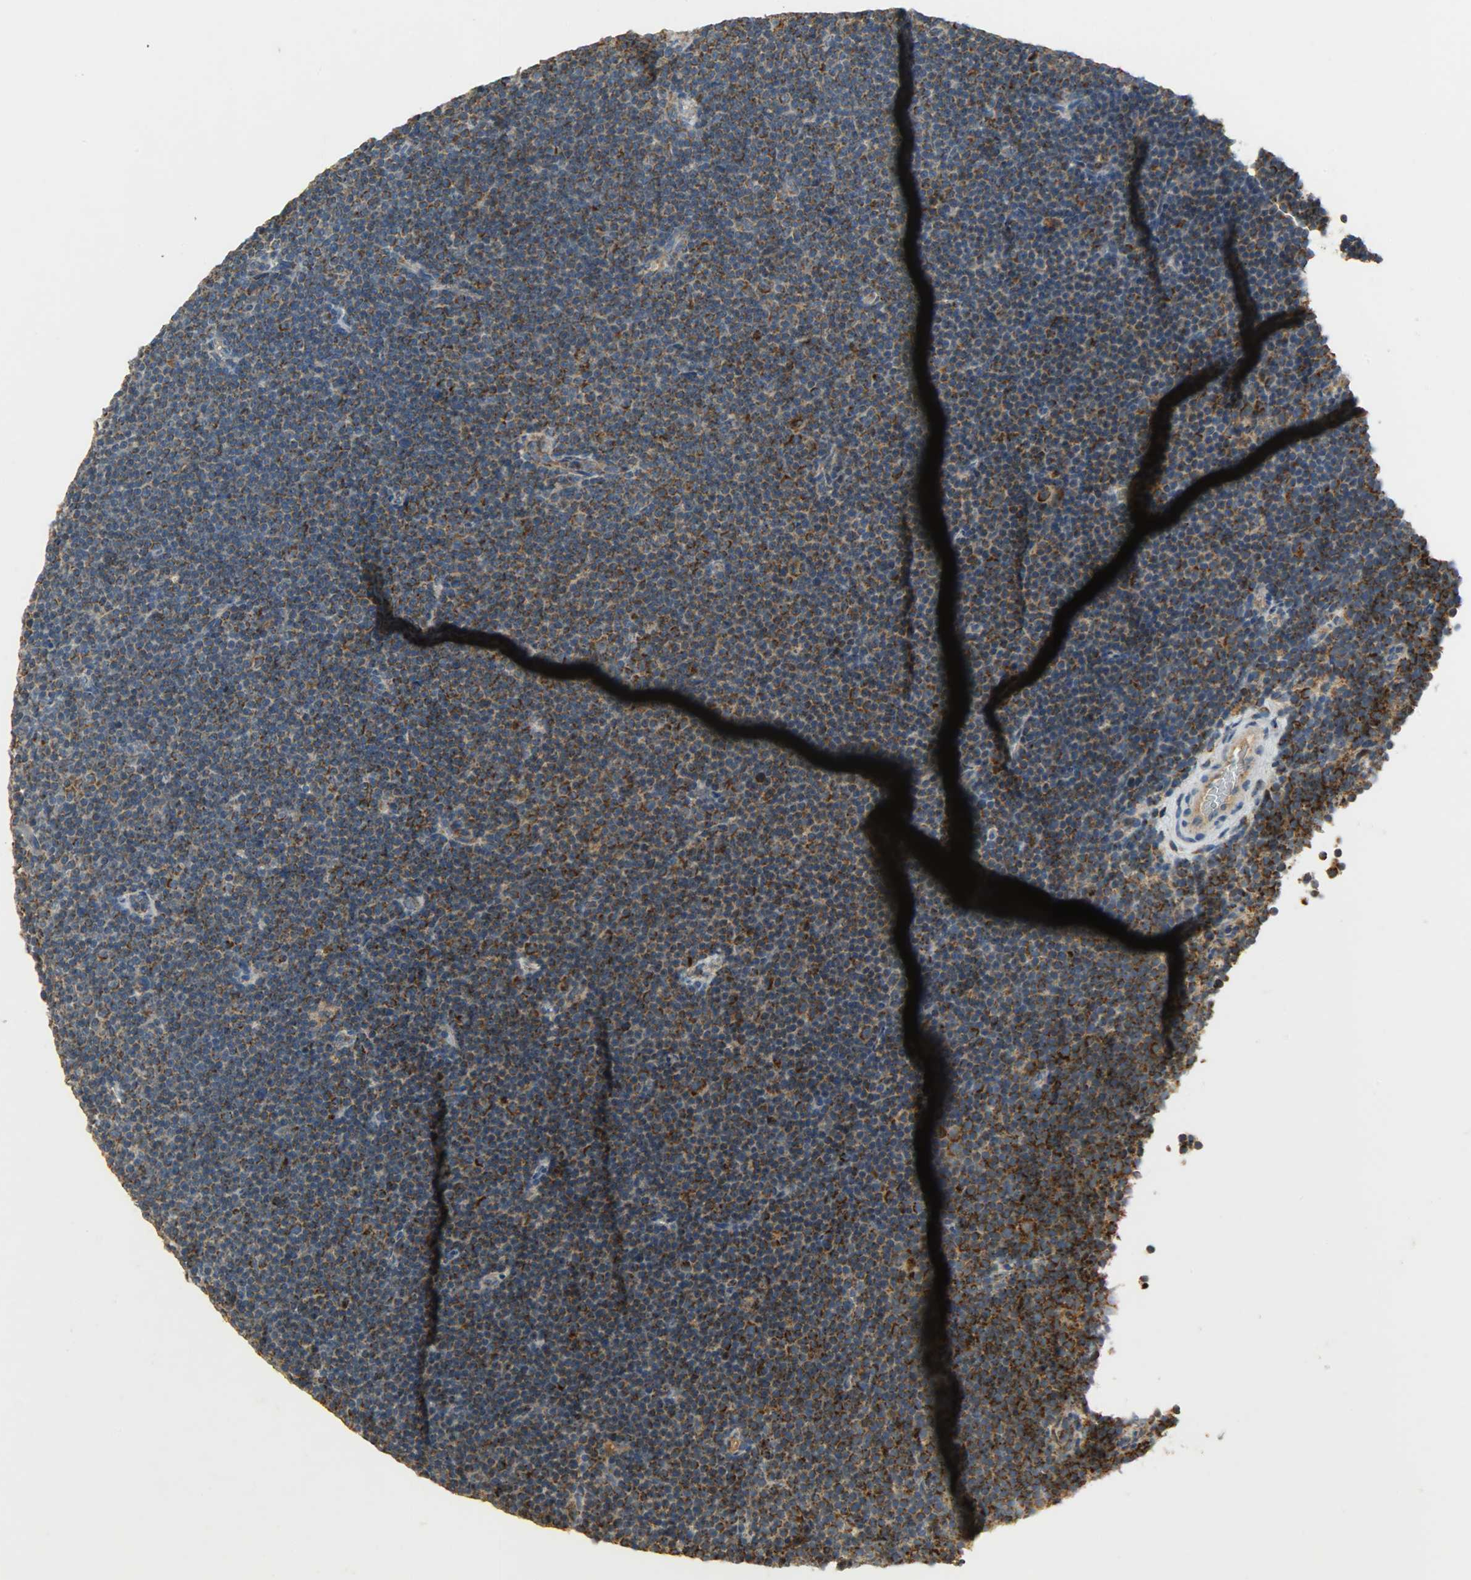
{"staining": {"intensity": "strong", "quantity": ">75%", "location": "cytoplasmic/membranous"}, "tissue": "lymphoma", "cell_type": "Tumor cells", "image_type": "cancer", "snomed": [{"axis": "morphology", "description": "Malignant lymphoma, non-Hodgkin's type, Low grade"}, {"axis": "topography", "description": "Lymph node"}], "caption": "A brown stain labels strong cytoplasmic/membranous staining of a protein in lymphoma tumor cells. (DAB (3,3'-diaminobenzidine) IHC, brown staining for protein, blue staining for nuclei).", "gene": "HDHD5", "patient": {"sex": "female", "age": 67}}